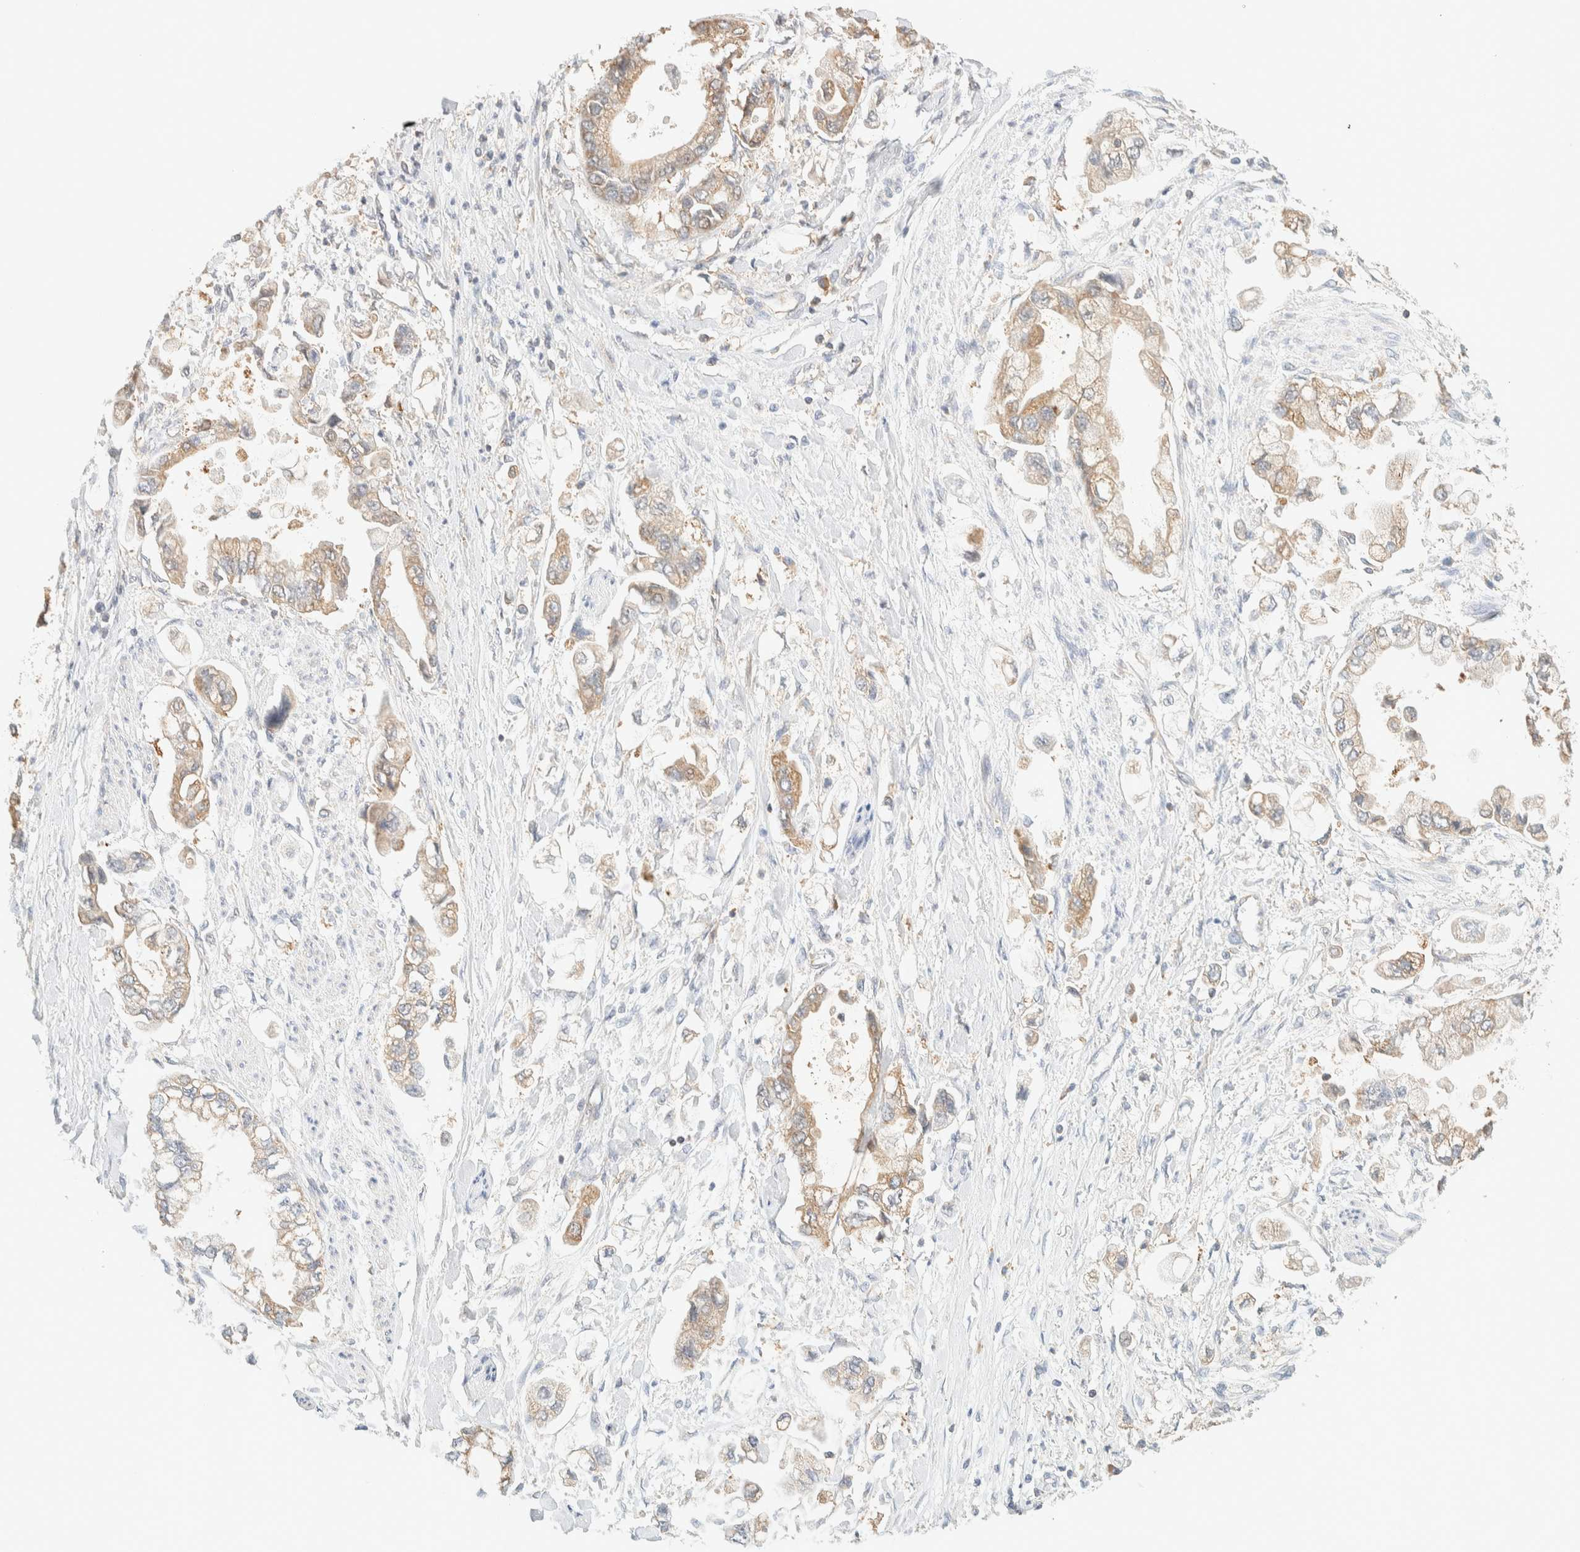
{"staining": {"intensity": "moderate", "quantity": ">75%", "location": "cytoplasmic/membranous"}, "tissue": "stomach cancer", "cell_type": "Tumor cells", "image_type": "cancer", "snomed": [{"axis": "morphology", "description": "Normal tissue, NOS"}, {"axis": "morphology", "description": "Adenocarcinoma, NOS"}, {"axis": "topography", "description": "Stomach"}], "caption": "Immunohistochemical staining of stomach adenocarcinoma exhibits medium levels of moderate cytoplasmic/membranous positivity in about >75% of tumor cells.", "gene": "TBC1D8B", "patient": {"sex": "male", "age": 62}}